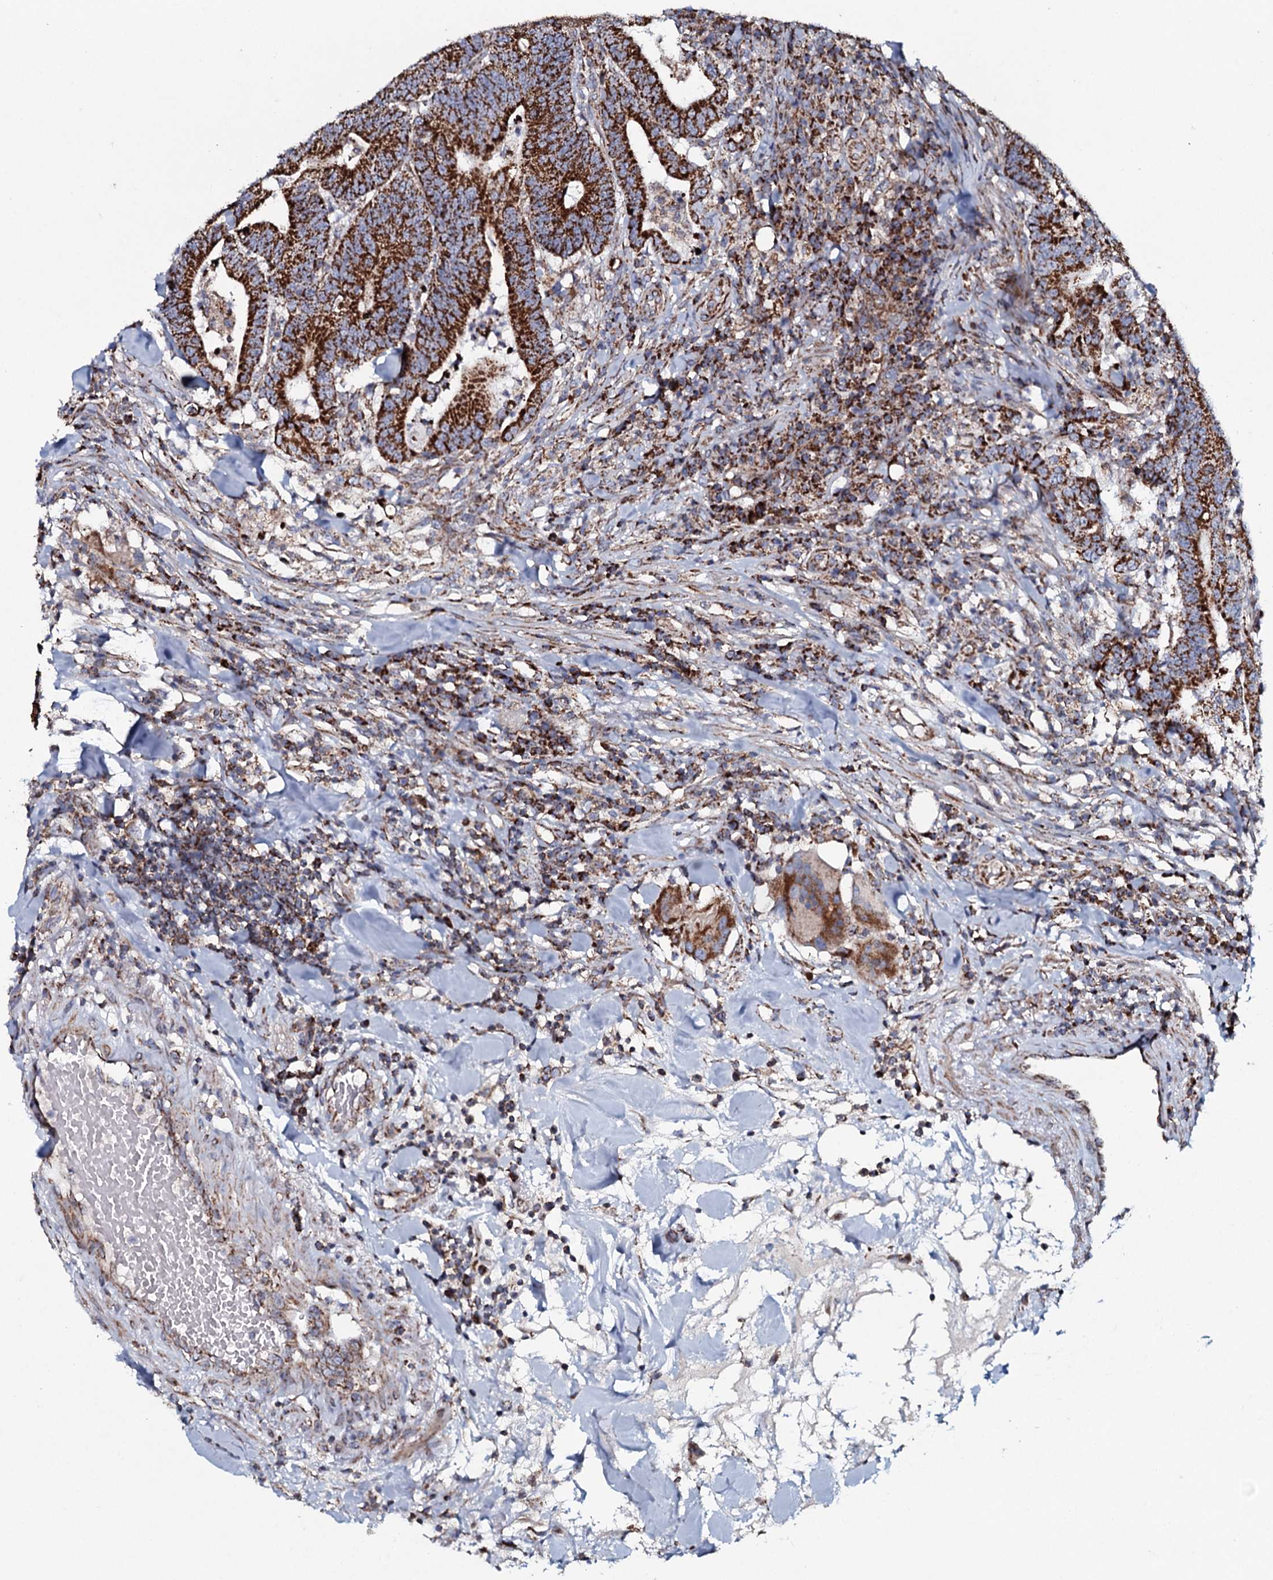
{"staining": {"intensity": "strong", "quantity": ">75%", "location": "cytoplasmic/membranous"}, "tissue": "colorectal cancer", "cell_type": "Tumor cells", "image_type": "cancer", "snomed": [{"axis": "morphology", "description": "Adenocarcinoma, NOS"}, {"axis": "topography", "description": "Colon"}], "caption": "Adenocarcinoma (colorectal) stained with a brown dye displays strong cytoplasmic/membranous positive positivity in approximately >75% of tumor cells.", "gene": "EVC2", "patient": {"sex": "female", "age": 66}}